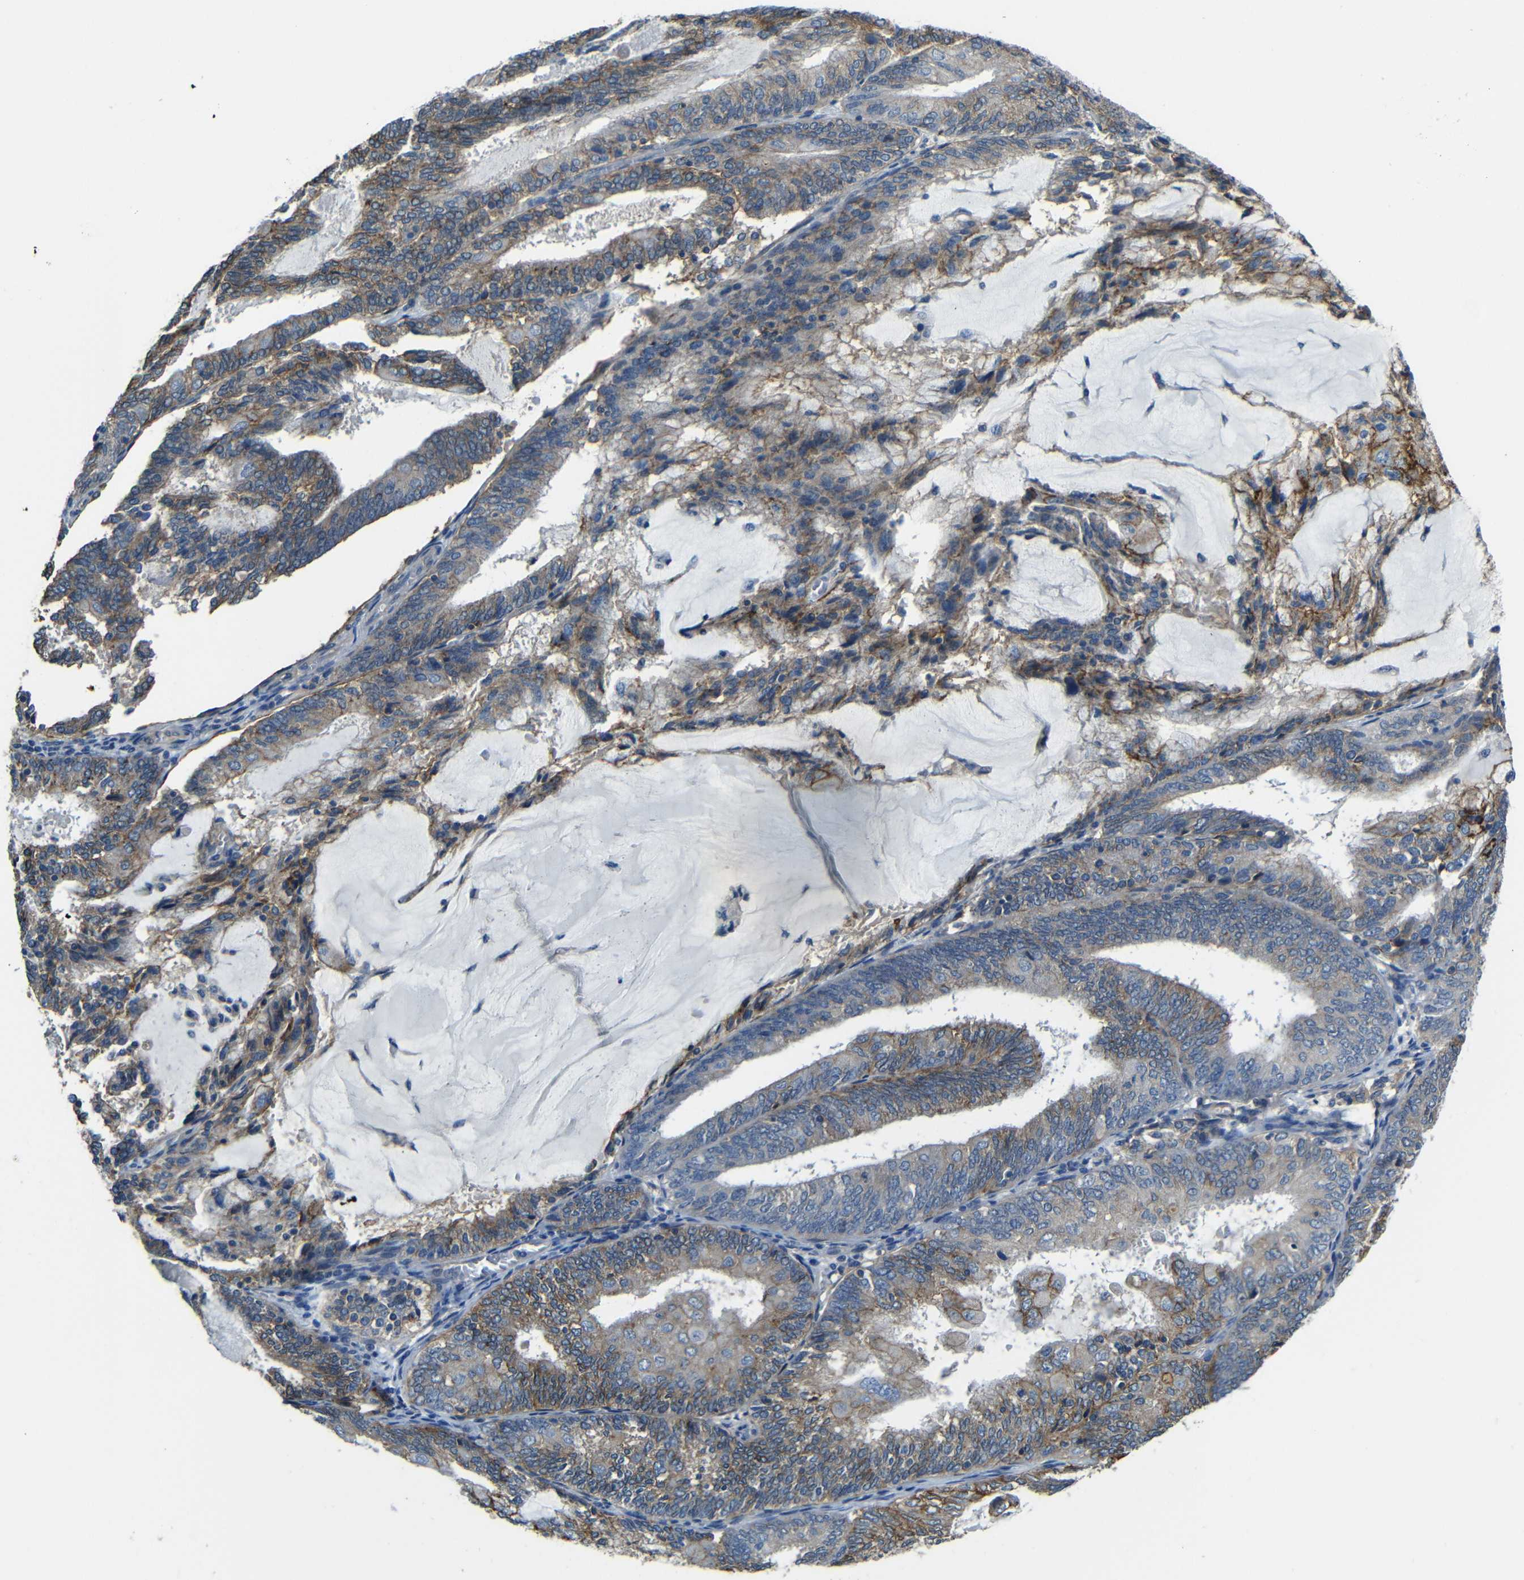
{"staining": {"intensity": "moderate", "quantity": "25%-75%", "location": "cytoplasmic/membranous"}, "tissue": "endometrial cancer", "cell_type": "Tumor cells", "image_type": "cancer", "snomed": [{"axis": "morphology", "description": "Adenocarcinoma, NOS"}, {"axis": "topography", "description": "Endometrium"}], "caption": "Human endometrial adenocarcinoma stained for a protein (brown) exhibits moderate cytoplasmic/membranous positive expression in about 25%-75% of tumor cells.", "gene": "ZNF90", "patient": {"sex": "female", "age": 81}}